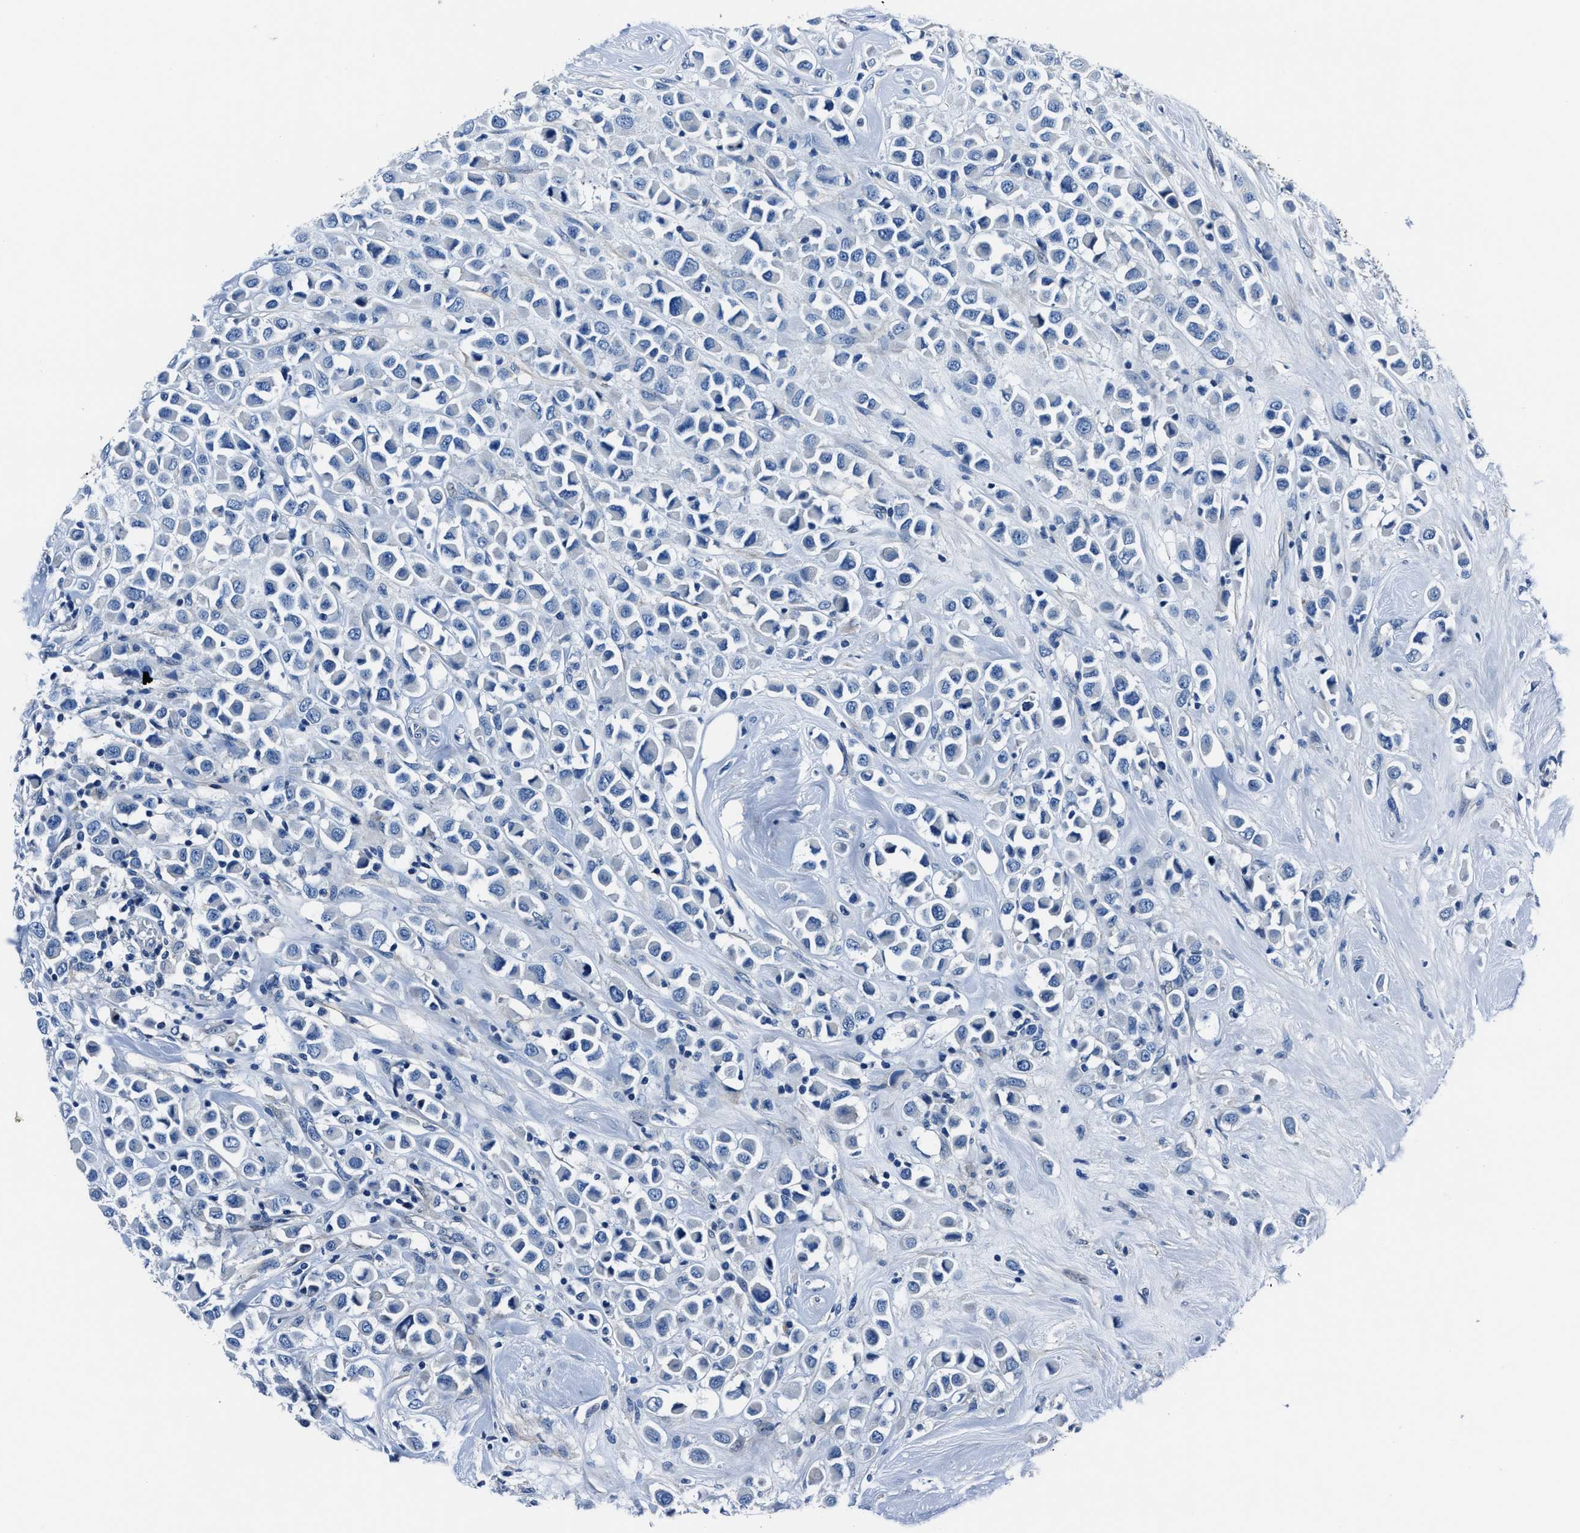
{"staining": {"intensity": "negative", "quantity": "none", "location": "none"}, "tissue": "breast cancer", "cell_type": "Tumor cells", "image_type": "cancer", "snomed": [{"axis": "morphology", "description": "Duct carcinoma"}, {"axis": "topography", "description": "Breast"}], "caption": "Tumor cells are negative for brown protein staining in breast cancer (infiltrating ductal carcinoma).", "gene": "LMO7", "patient": {"sex": "female", "age": 61}}